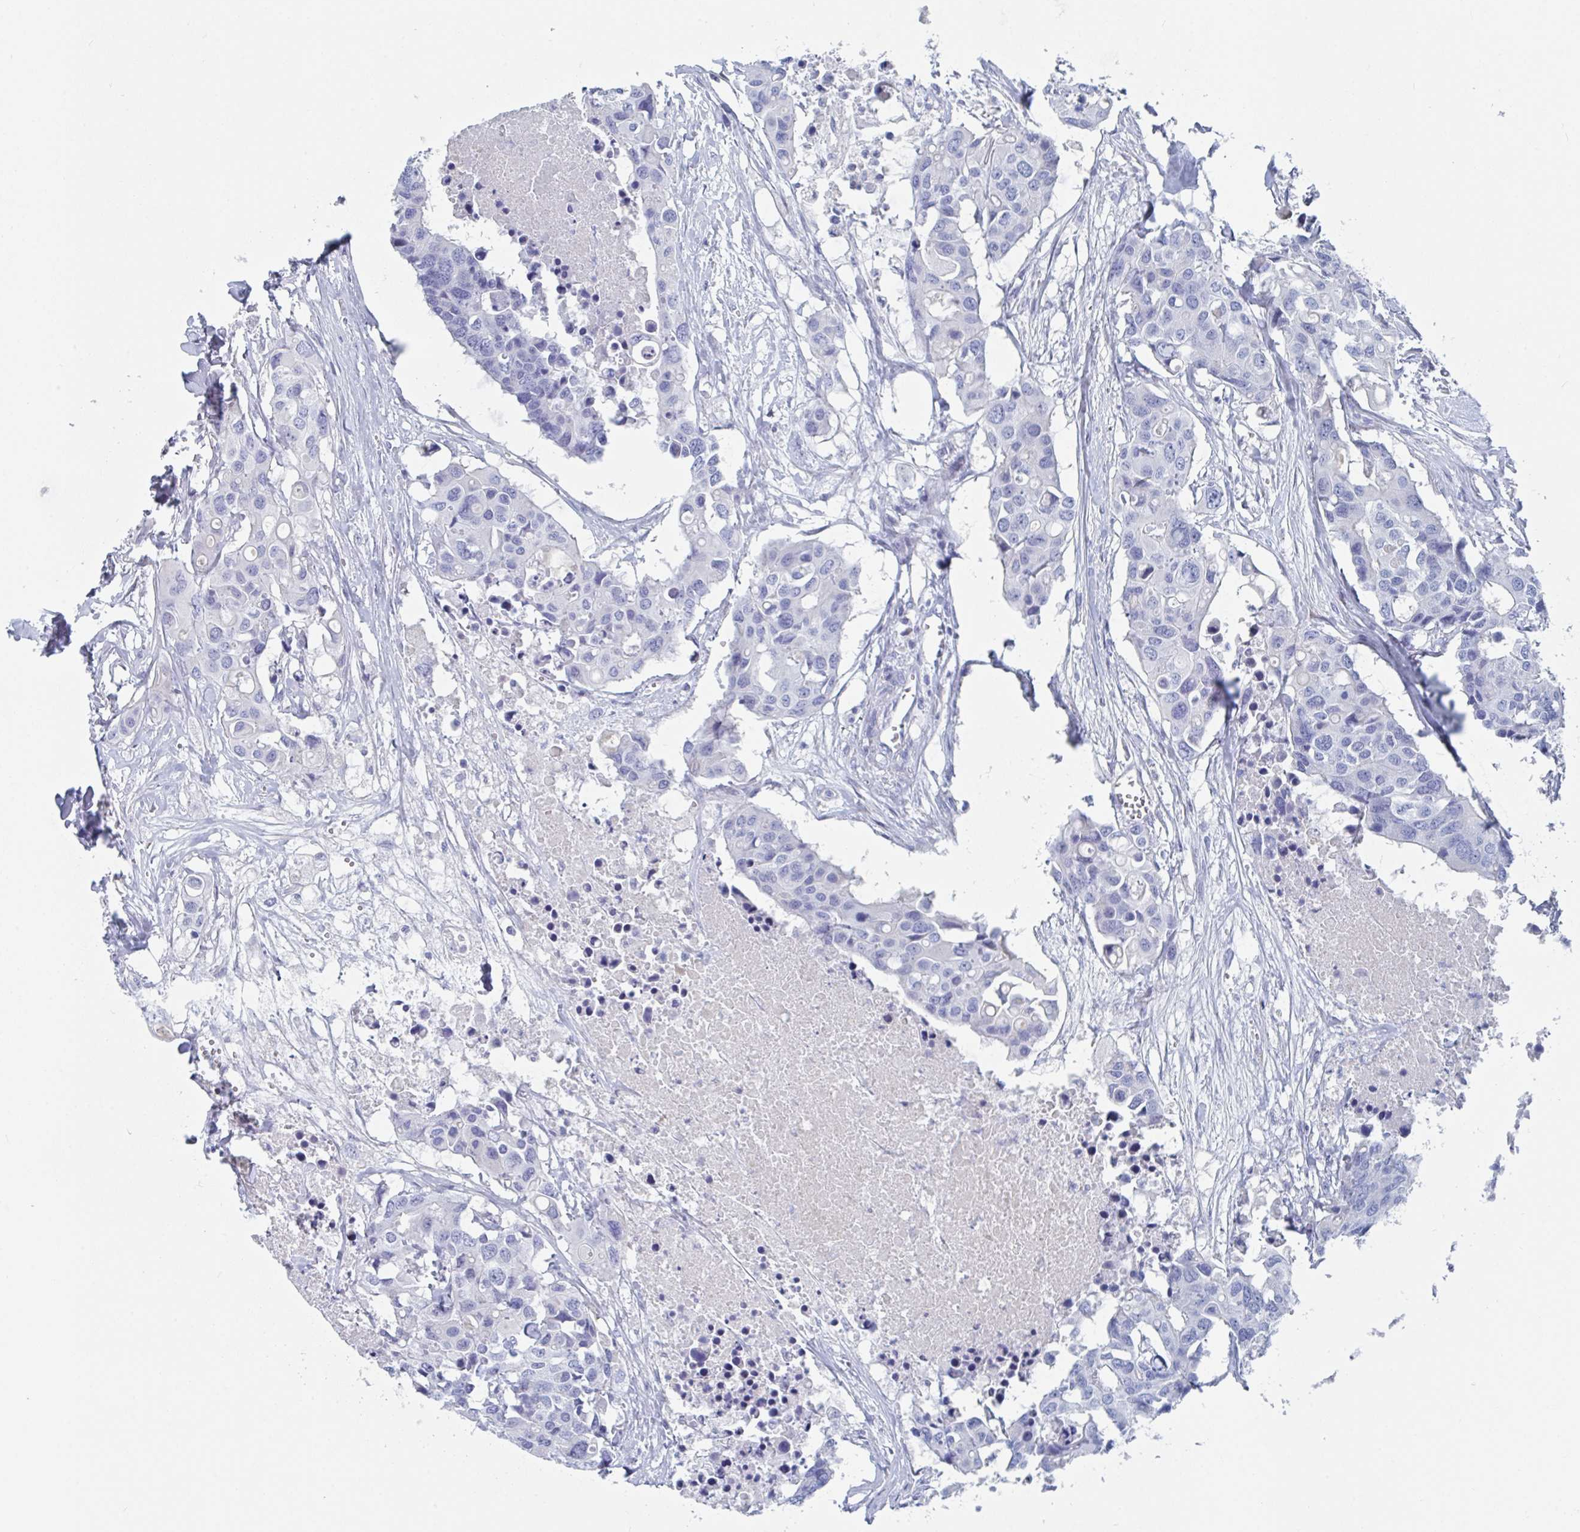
{"staining": {"intensity": "negative", "quantity": "none", "location": "none"}, "tissue": "colorectal cancer", "cell_type": "Tumor cells", "image_type": "cancer", "snomed": [{"axis": "morphology", "description": "Adenocarcinoma, NOS"}, {"axis": "topography", "description": "Colon"}], "caption": "An immunohistochemistry photomicrograph of colorectal cancer is shown. There is no staining in tumor cells of colorectal cancer.", "gene": "NT5C3B", "patient": {"sex": "male", "age": 77}}